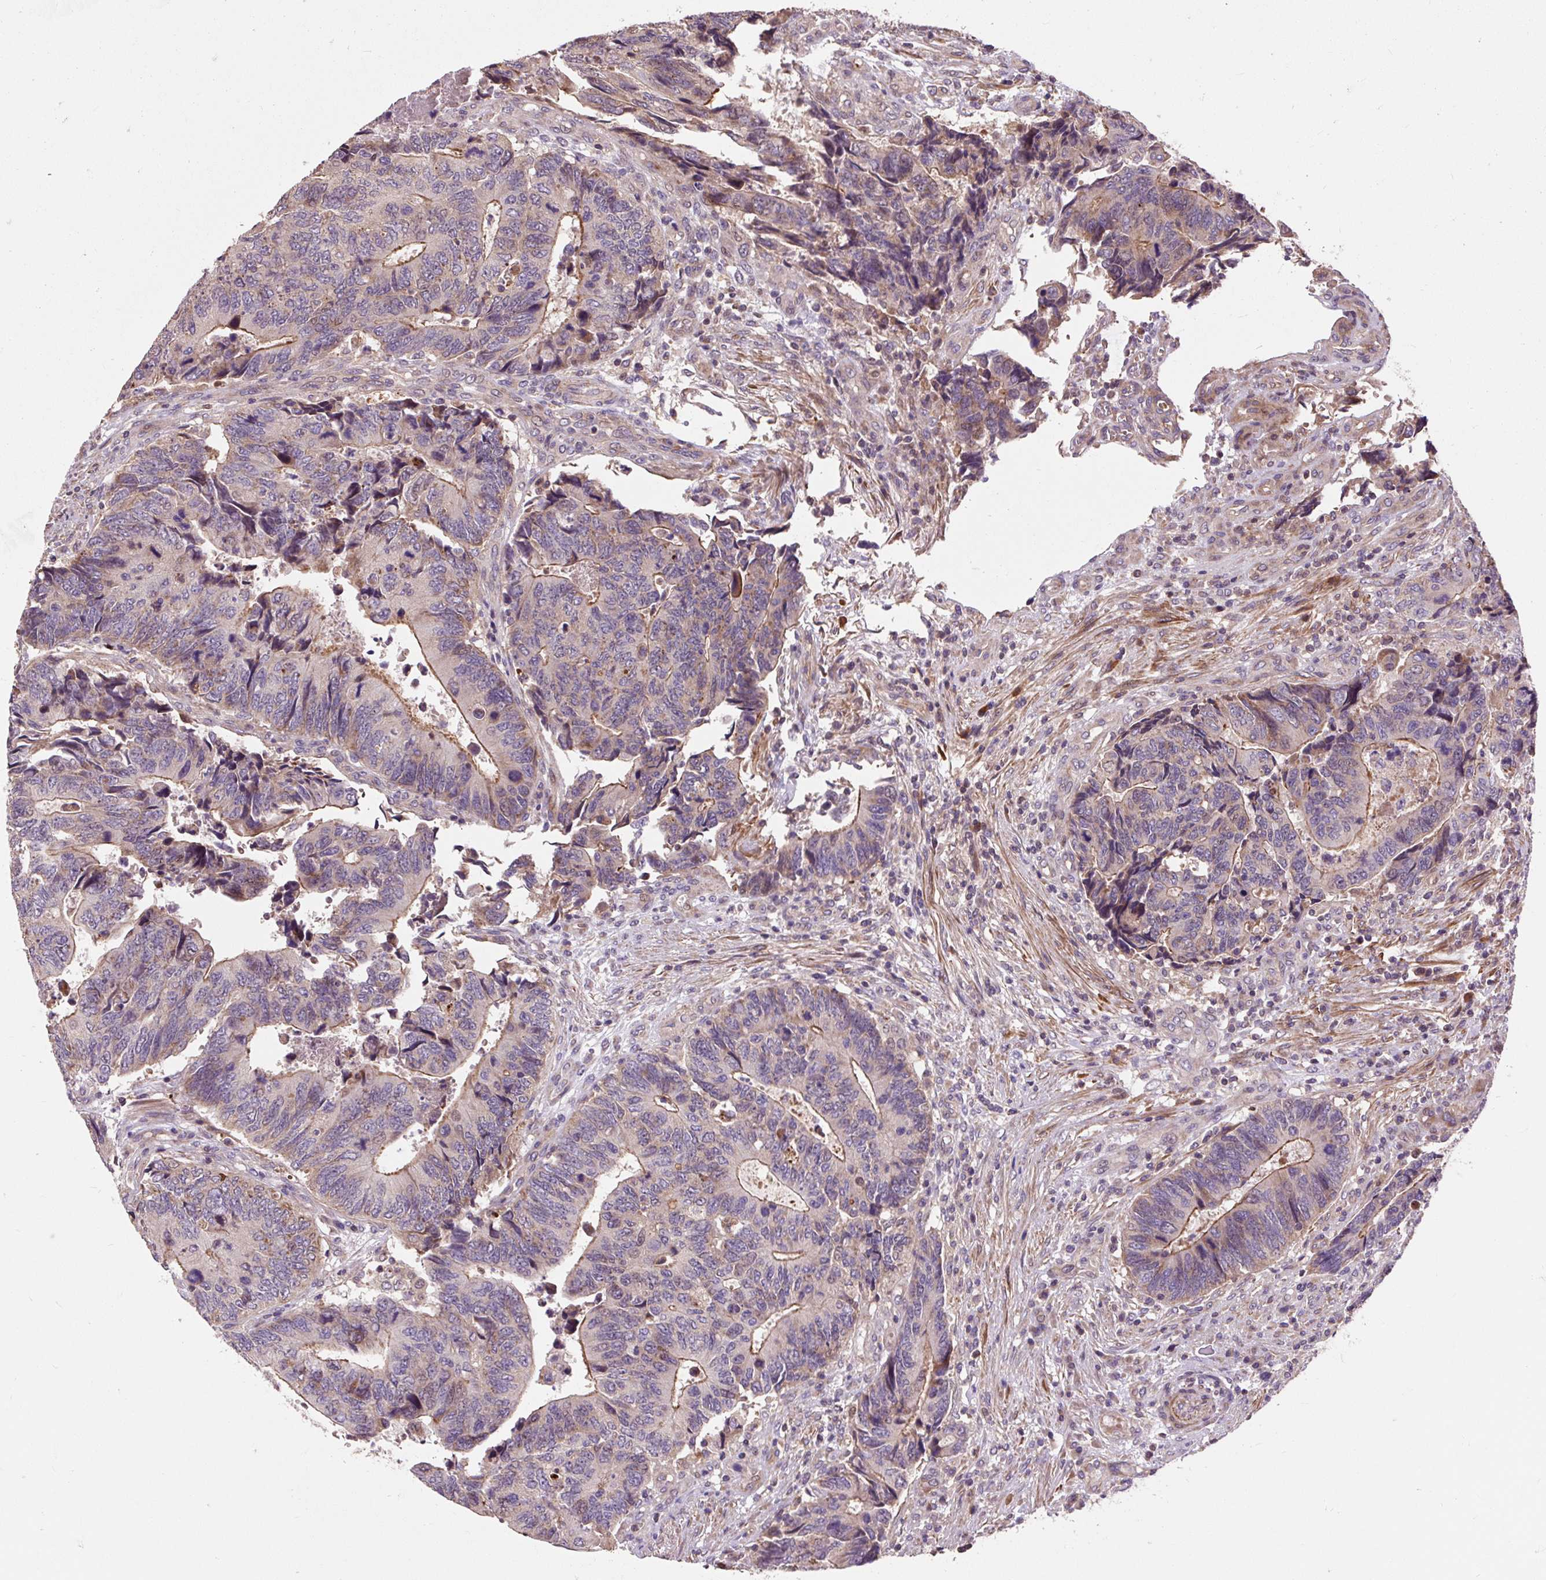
{"staining": {"intensity": "moderate", "quantity": "<25%", "location": "cytoplasmic/membranous"}, "tissue": "colorectal cancer", "cell_type": "Tumor cells", "image_type": "cancer", "snomed": [{"axis": "morphology", "description": "Adenocarcinoma, NOS"}, {"axis": "topography", "description": "Colon"}], "caption": "Moderate cytoplasmic/membranous expression is present in about <25% of tumor cells in colorectal cancer (adenocarcinoma).", "gene": "PRIMPOL", "patient": {"sex": "male", "age": 87}}